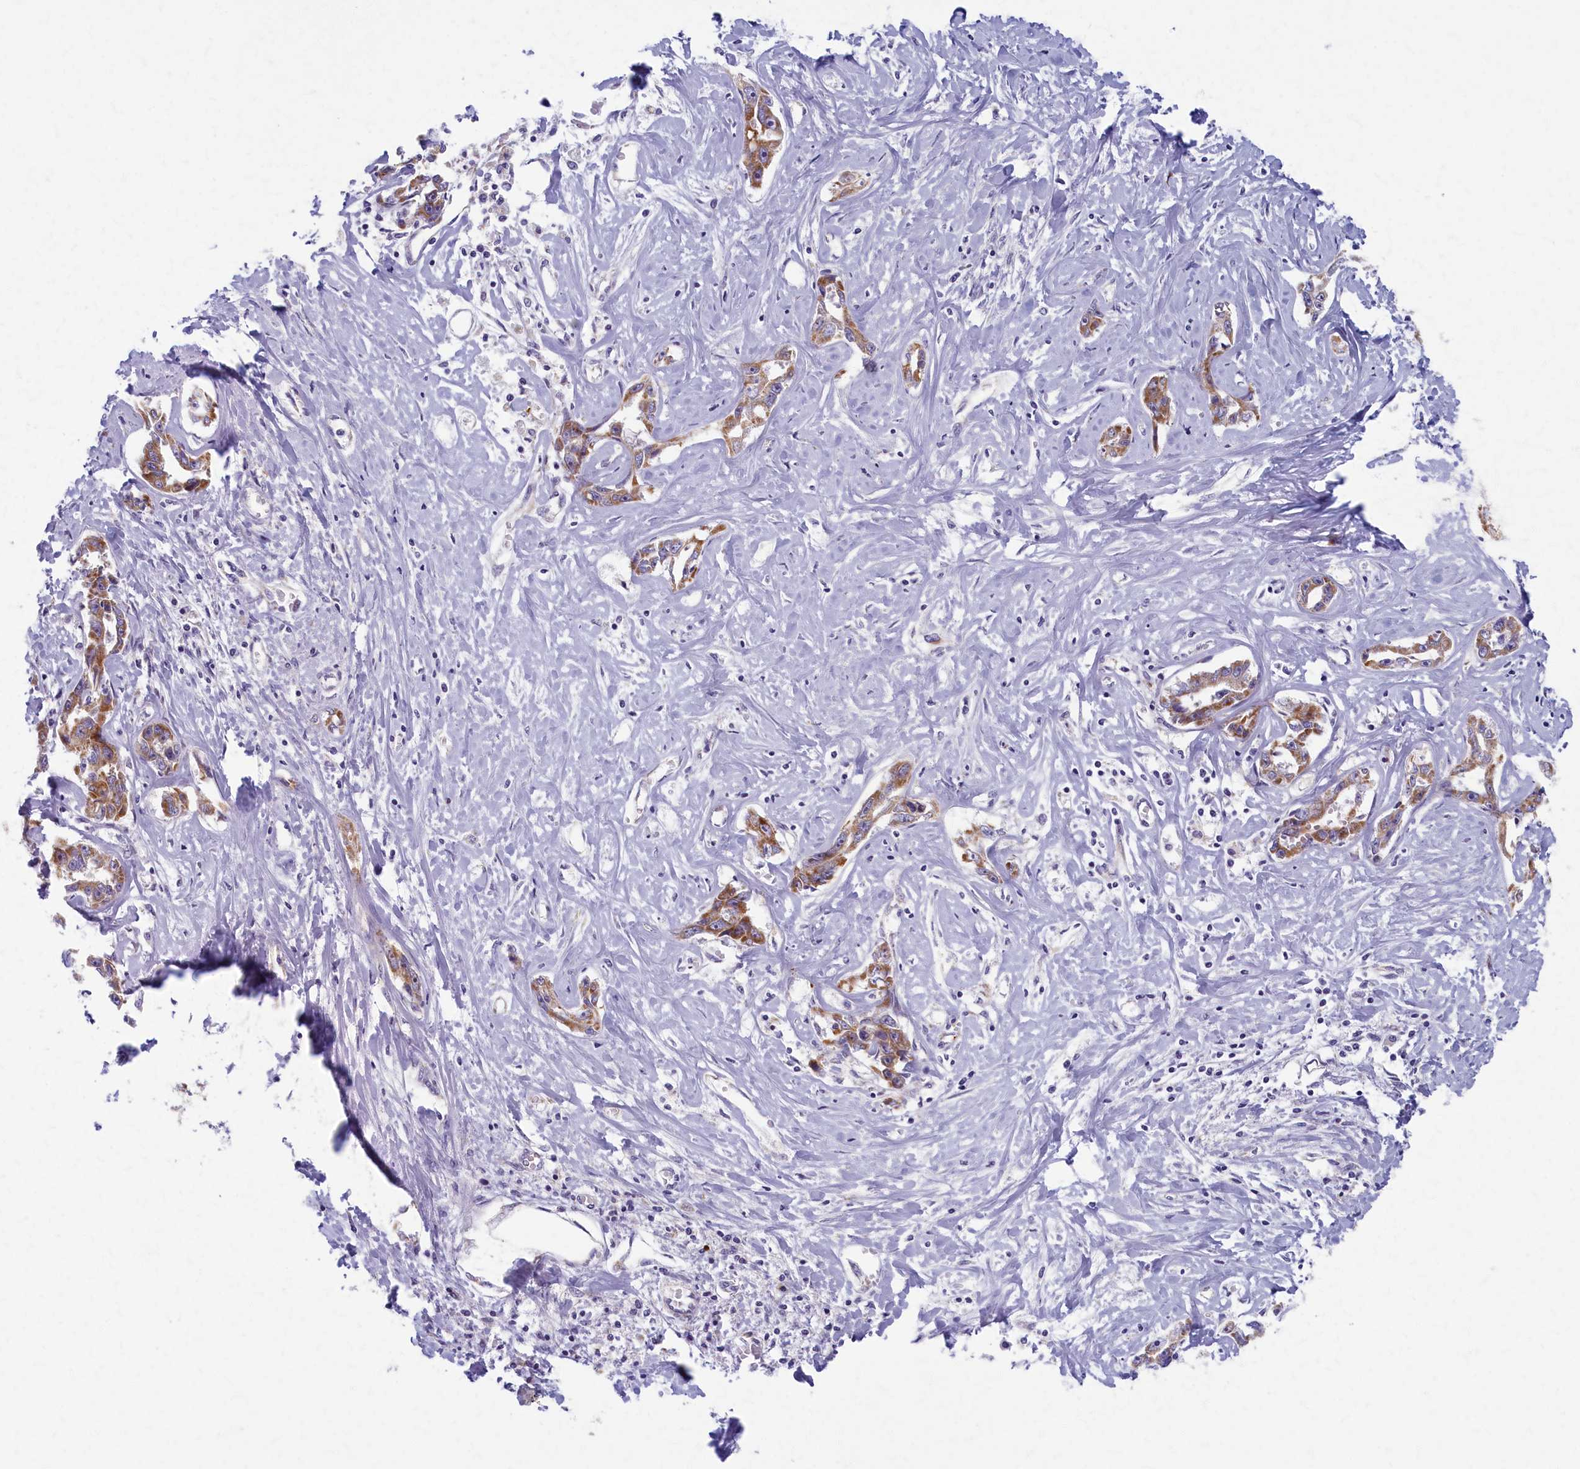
{"staining": {"intensity": "moderate", "quantity": ">75%", "location": "cytoplasmic/membranous"}, "tissue": "liver cancer", "cell_type": "Tumor cells", "image_type": "cancer", "snomed": [{"axis": "morphology", "description": "Cholangiocarcinoma"}, {"axis": "topography", "description": "Liver"}], "caption": "IHC of human cholangiocarcinoma (liver) demonstrates medium levels of moderate cytoplasmic/membranous staining in about >75% of tumor cells.", "gene": "MRPS25", "patient": {"sex": "male", "age": 59}}